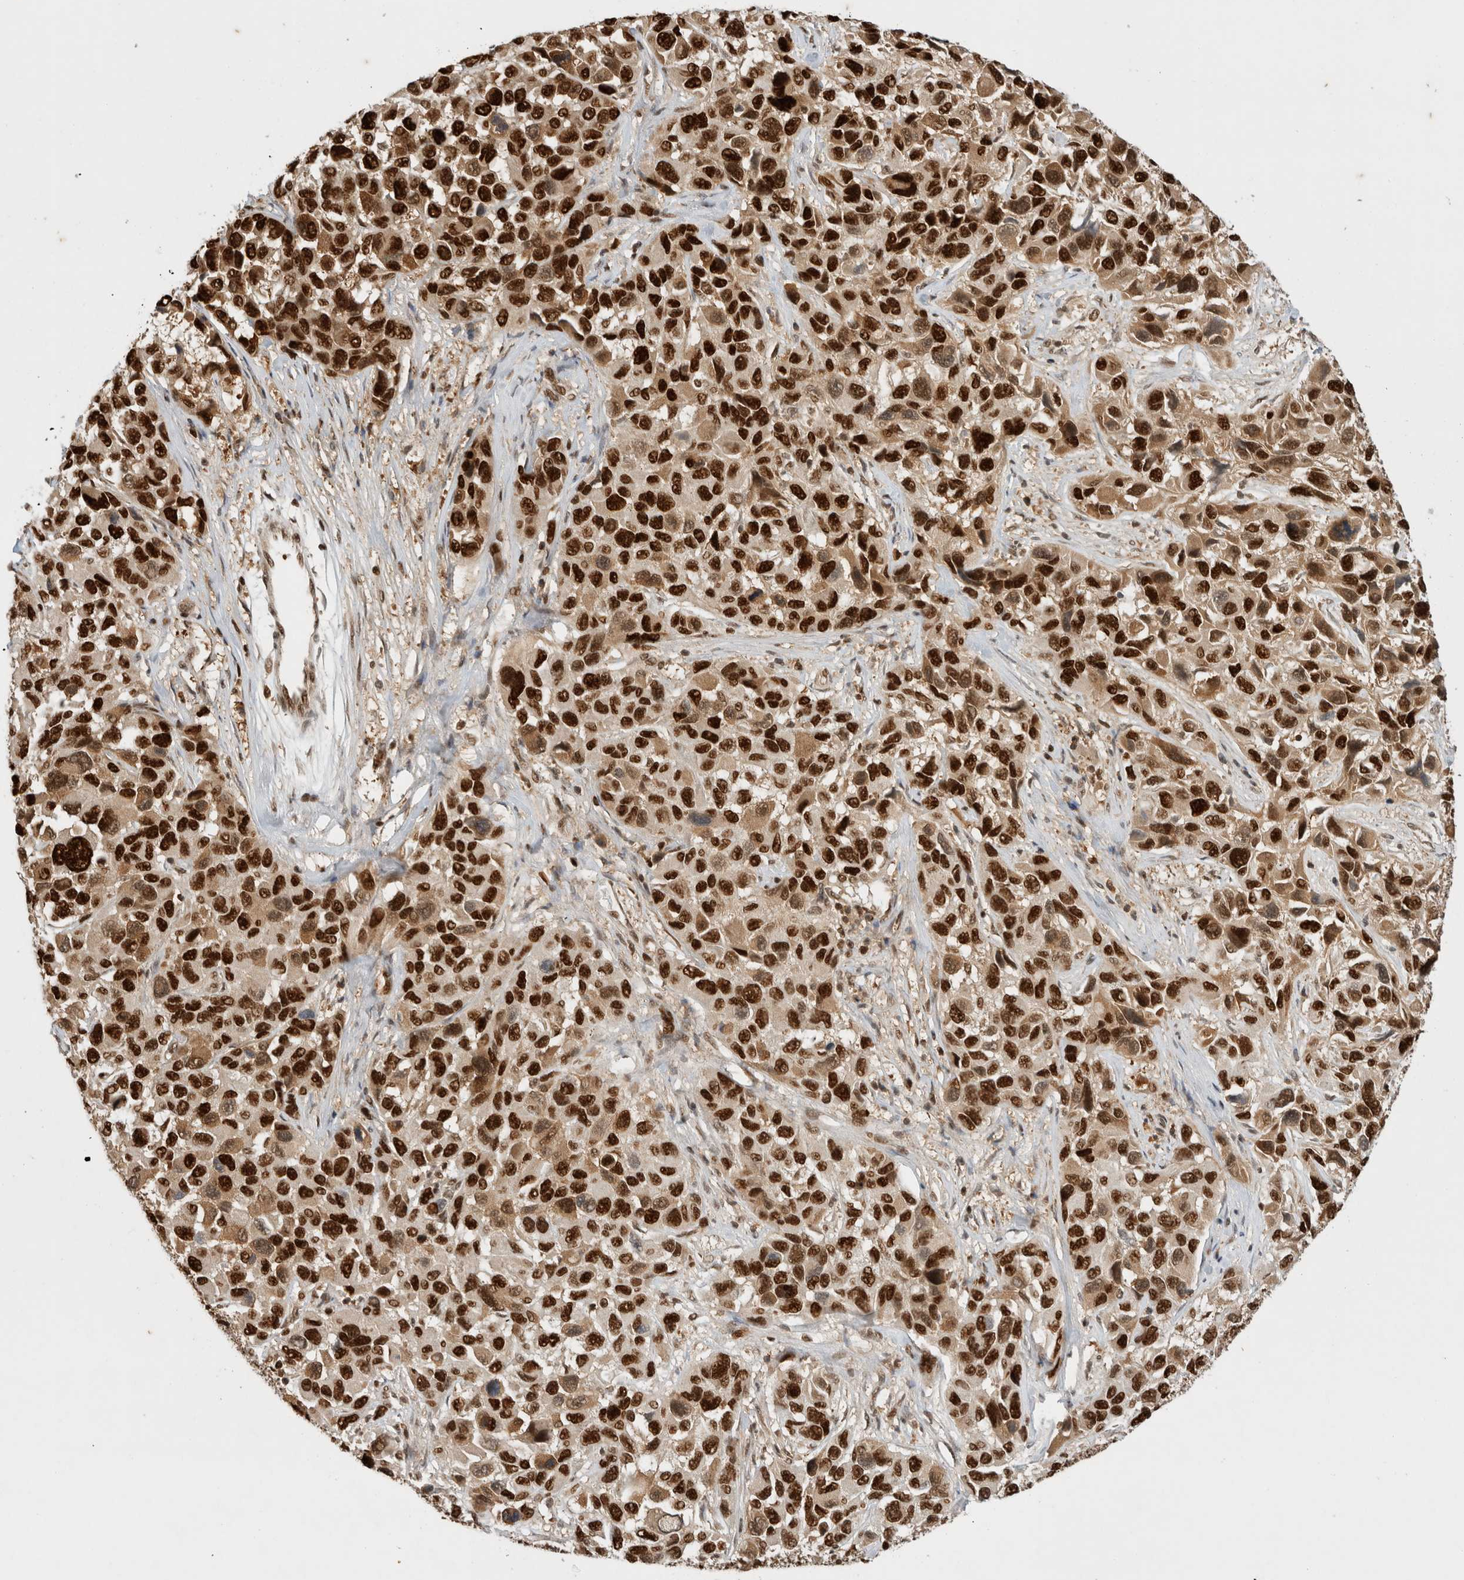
{"staining": {"intensity": "strong", "quantity": ">75%", "location": "cytoplasmic/membranous,nuclear"}, "tissue": "melanoma", "cell_type": "Tumor cells", "image_type": "cancer", "snomed": [{"axis": "morphology", "description": "Malignant melanoma, NOS"}, {"axis": "topography", "description": "Skin"}], "caption": "Immunohistochemistry of human melanoma reveals high levels of strong cytoplasmic/membranous and nuclear positivity in about >75% of tumor cells.", "gene": "SNRNP40", "patient": {"sex": "male", "age": 53}}